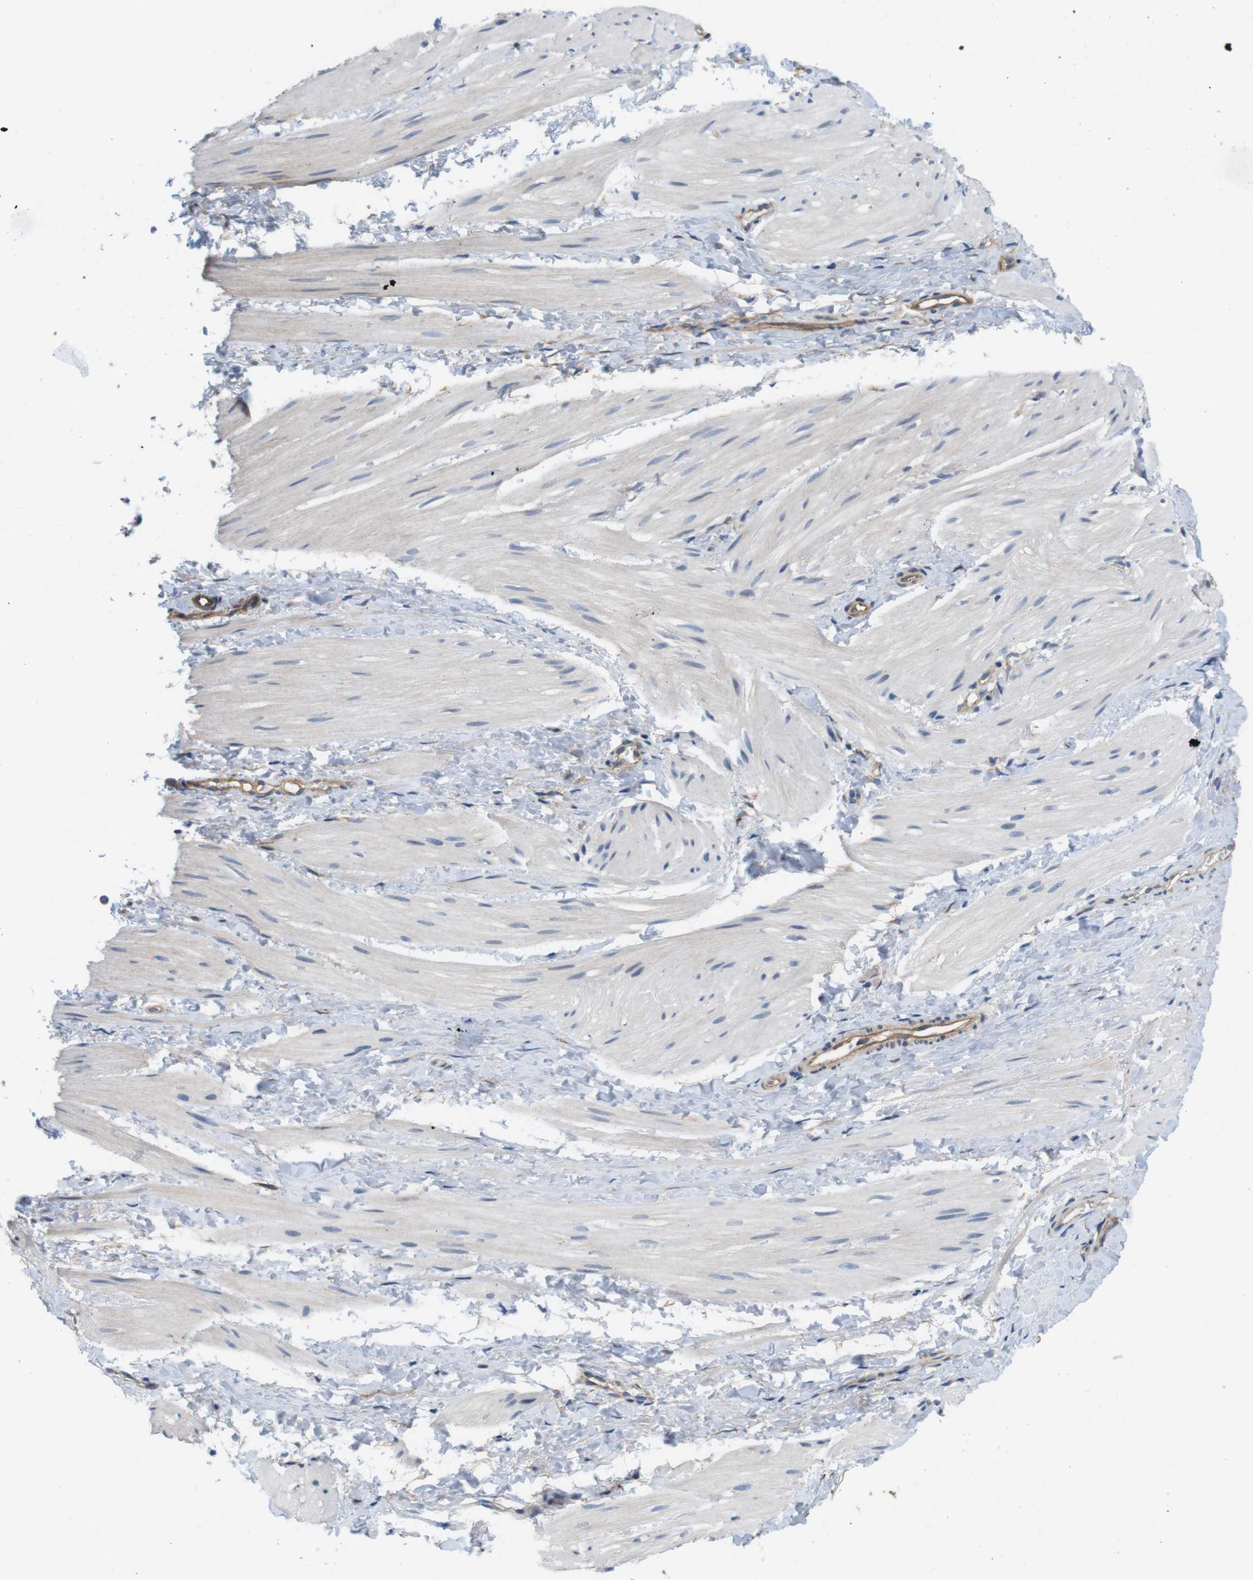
{"staining": {"intensity": "negative", "quantity": "none", "location": "none"}, "tissue": "smooth muscle", "cell_type": "Smooth muscle cells", "image_type": "normal", "snomed": [{"axis": "morphology", "description": "Normal tissue, NOS"}, {"axis": "topography", "description": "Smooth muscle"}], "caption": "Smooth muscle cells are negative for protein expression in unremarkable human smooth muscle. (Stains: DAB (3,3'-diaminobenzidine) IHC with hematoxylin counter stain, Microscopy: brightfield microscopy at high magnification).", "gene": "DCLK1", "patient": {"sex": "male", "age": 16}}